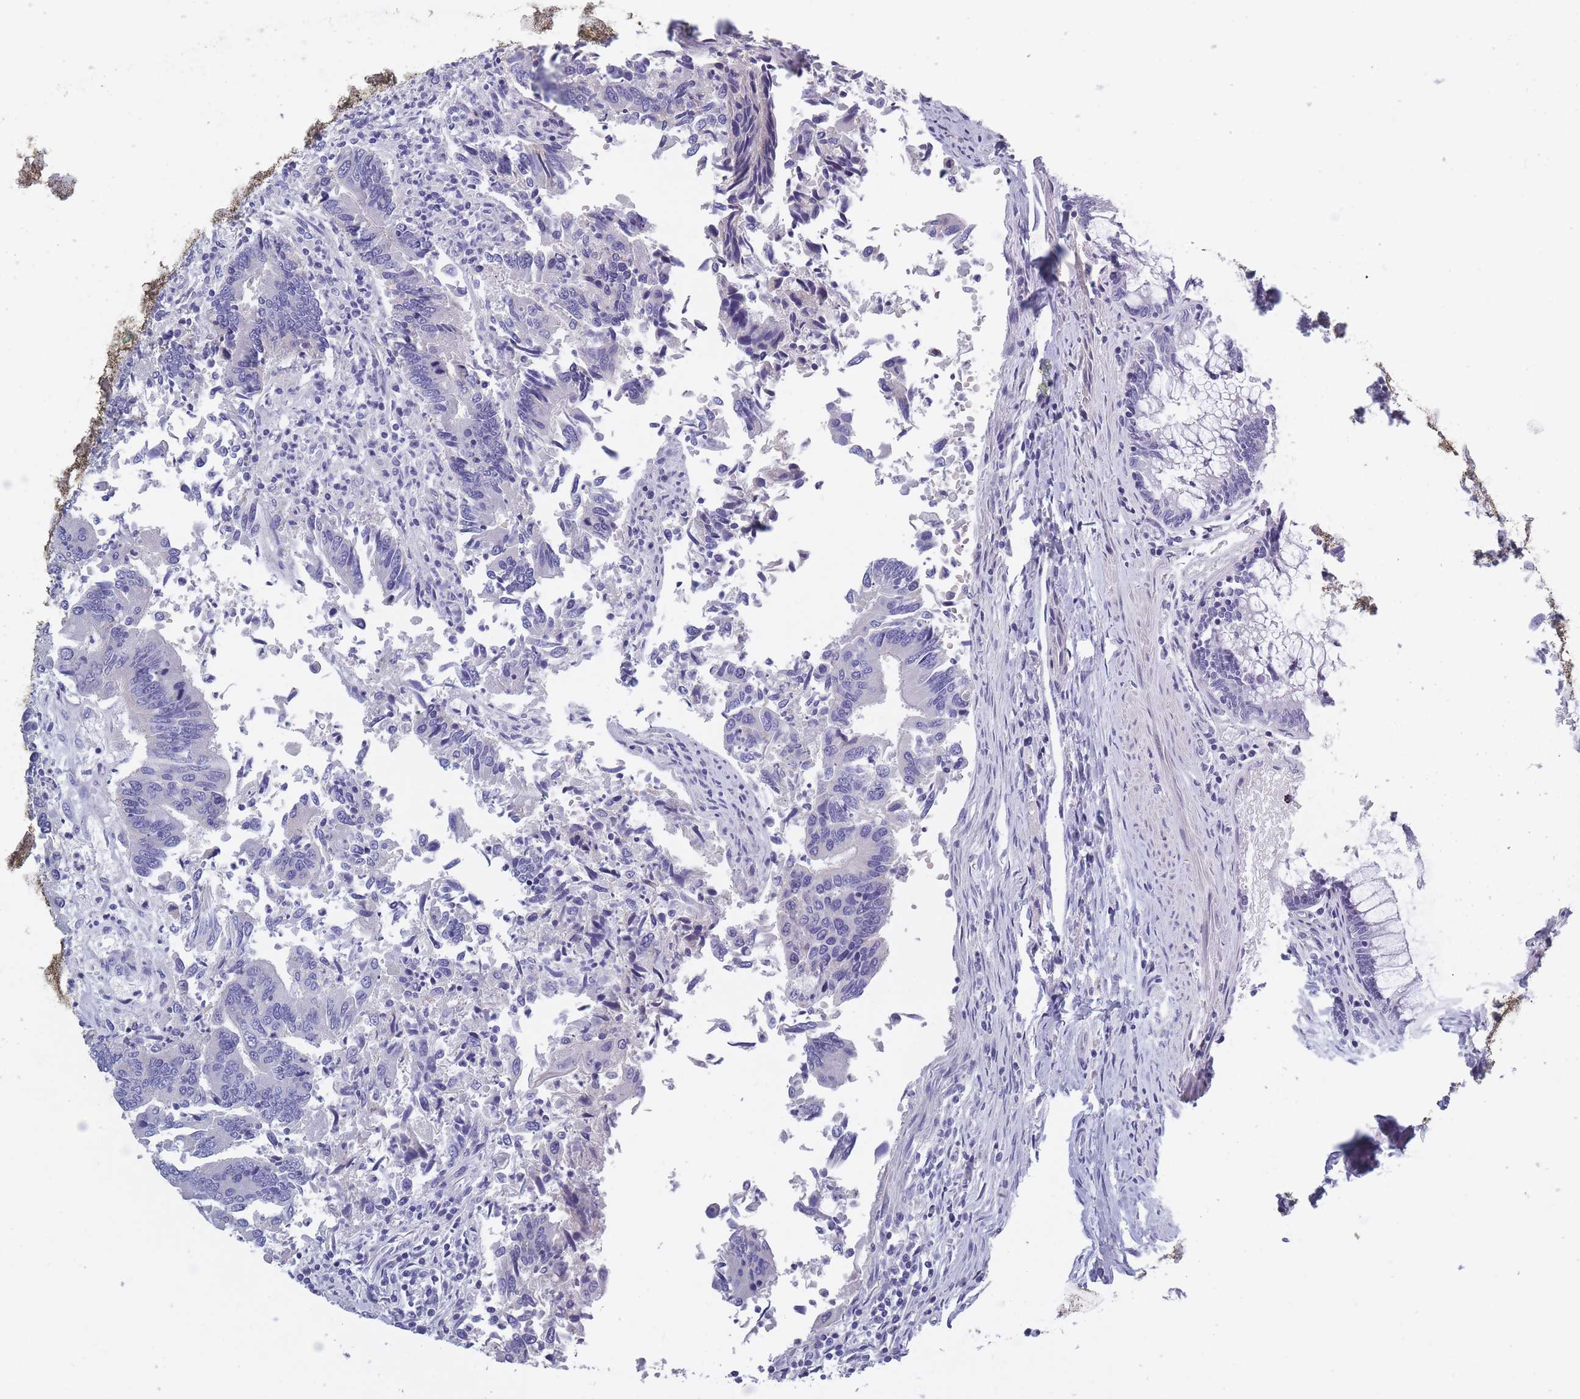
{"staining": {"intensity": "negative", "quantity": "none", "location": "none"}, "tissue": "colorectal cancer", "cell_type": "Tumor cells", "image_type": "cancer", "snomed": [{"axis": "morphology", "description": "Adenocarcinoma, NOS"}, {"axis": "topography", "description": "Colon"}], "caption": "Tumor cells show no significant staining in colorectal adenocarcinoma.", "gene": "OR4C5", "patient": {"sex": "female", "age": 67}}